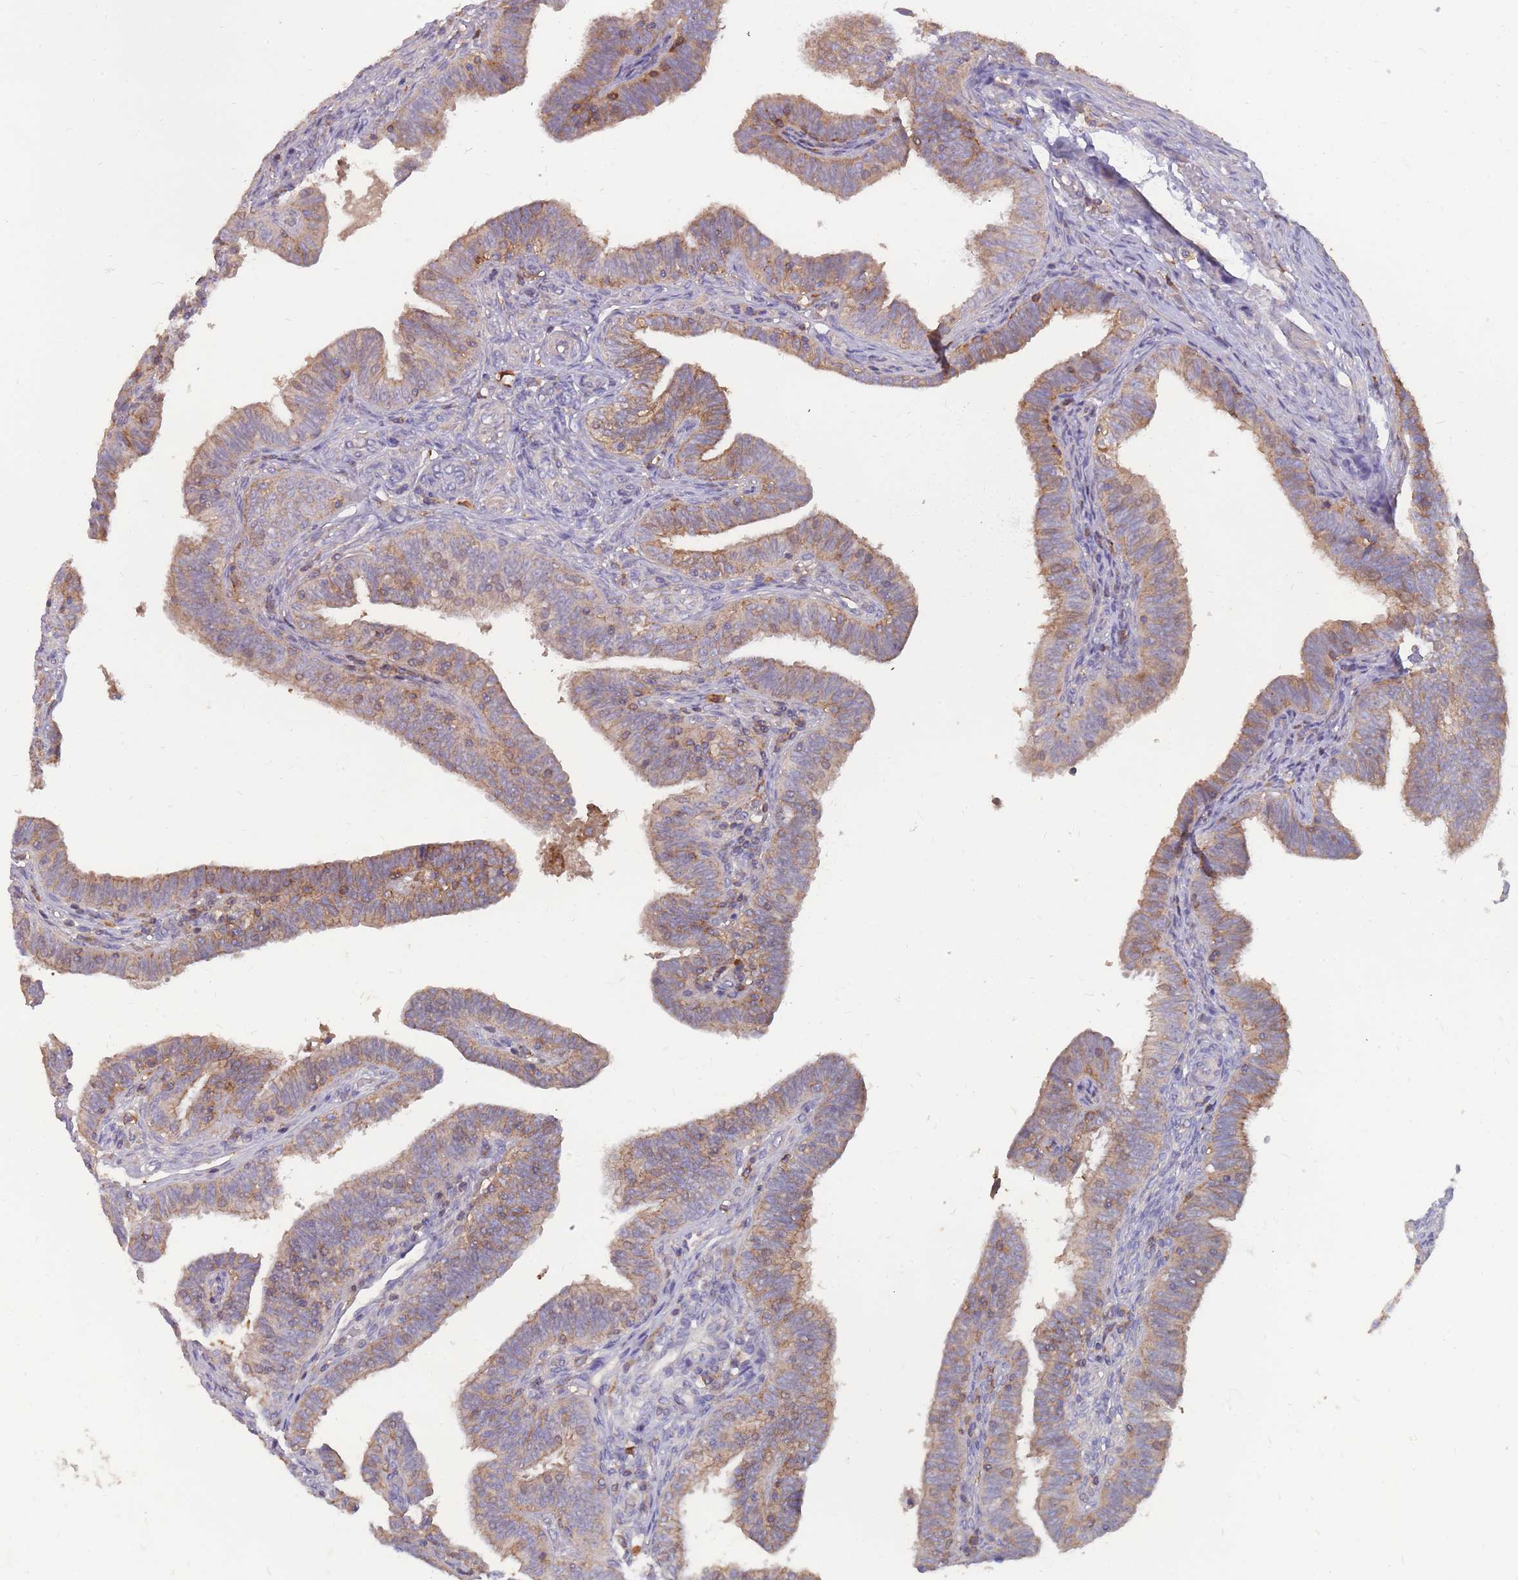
{"staining": {"intensity": "moderate", "quantity": ">75%", "location": "cytoplasmic/membranous"}, "tissue": "fallopian tube", "cell_type": "Glandular cells", "image_type": "normal", "snomed": [{"axis": "morphology", "description": "Normal tissue, NOS"}, {"axis": "topography", "description": "Fallopian tube"}], "caption": "Brown immunohistochemical staining in unremarkable fallopian tube demonstrates moderate cytoplasmic/membranous expression in about >75% of glandular cells. (DAB IHC, brown staining for protein, blue staining for nuclei).", "gene": "CD33", "patient": {"sex": "female", "age": 39}}